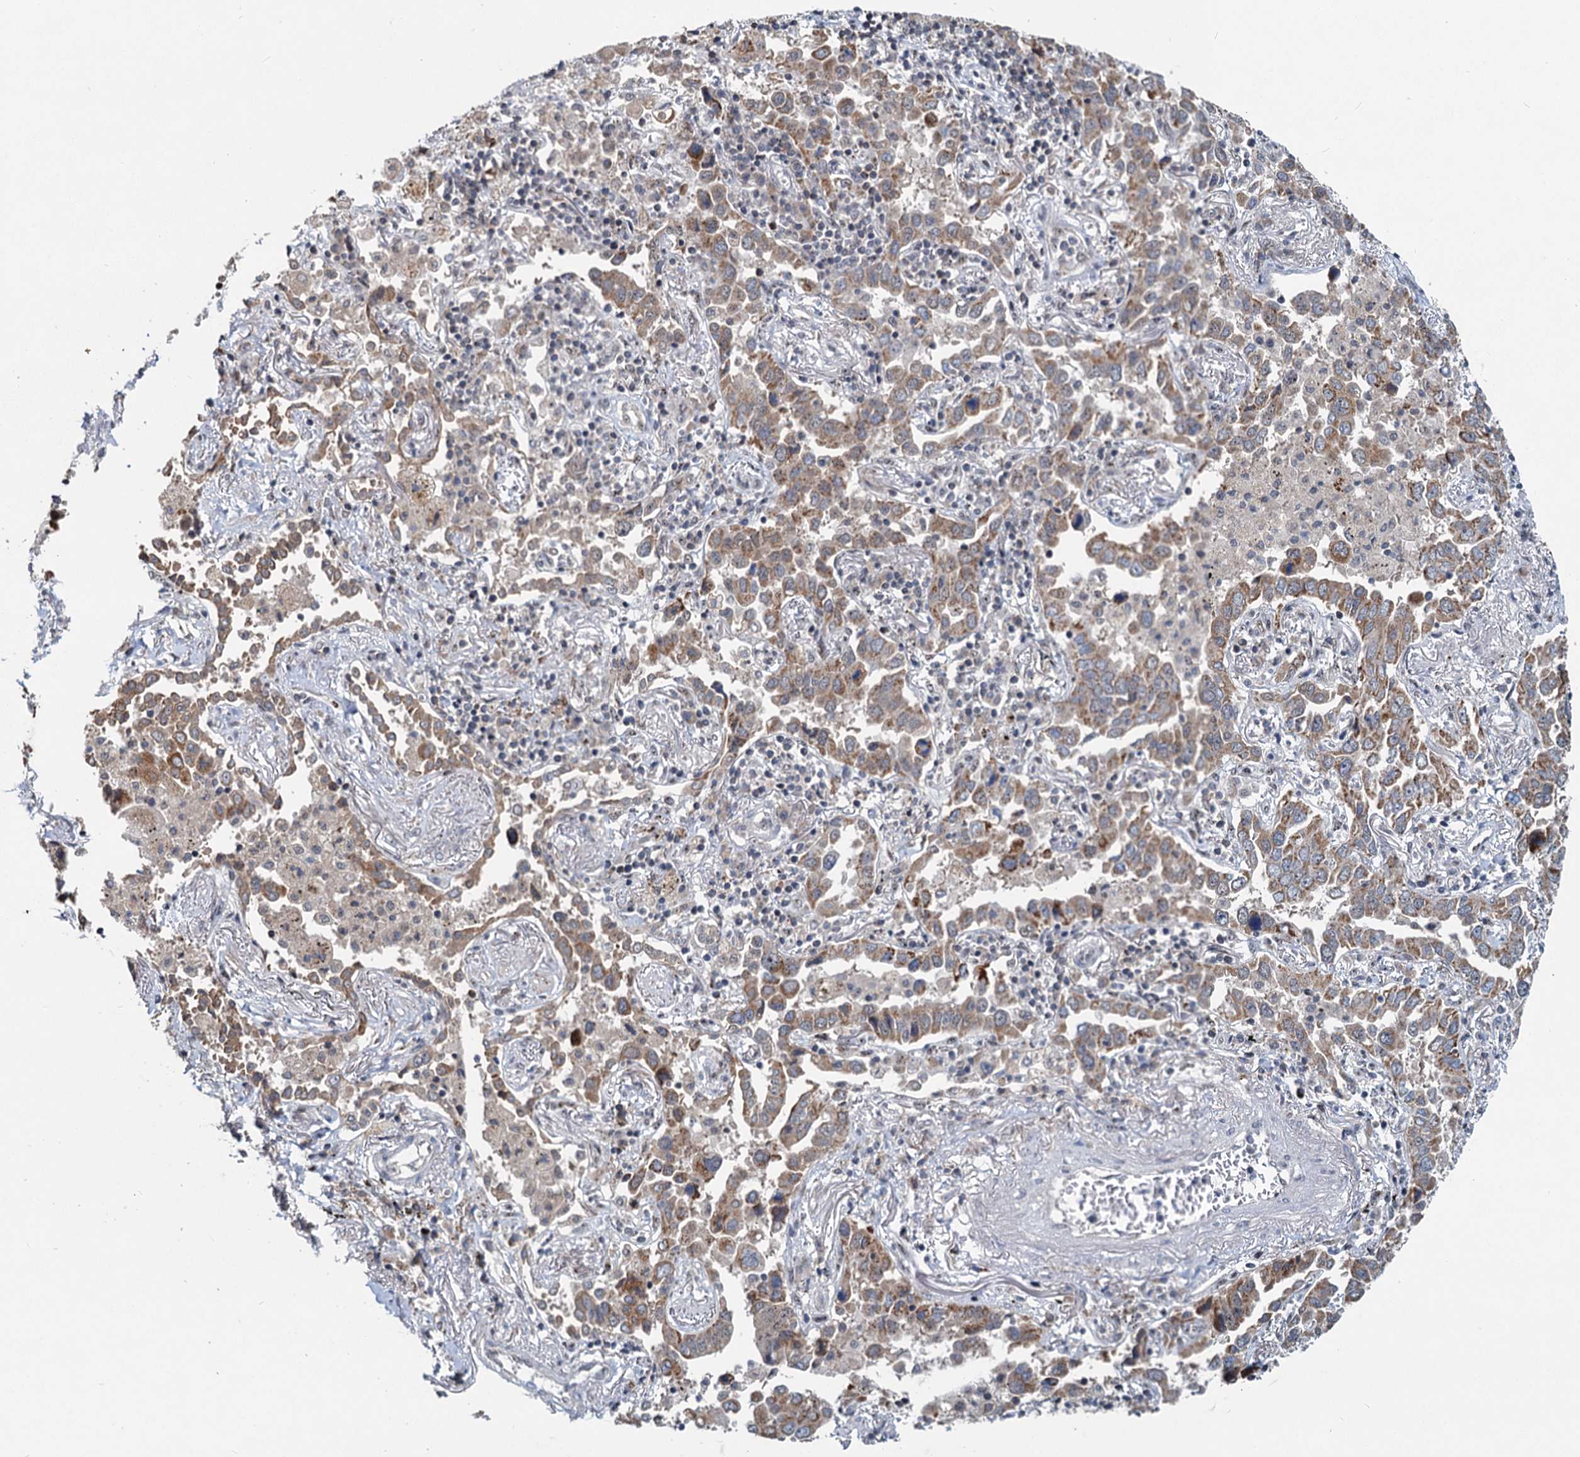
{"staining": {"intensity": "moderate", "quantity": ">75%", "location": "cytoplasmic/membranous"}, "tissue": "lung cancer", "cell_type": "Tumor cells", "image_type": "cancer", "snomed": [{"axis": "morphology", "description": "Adenocarcinoma, NOS"}, {"axis": "topography", "description": "Lung"}], "caption": "The photomicrograph reveals staining of lung cancer (adenocarcinoma), revealing moderate cytoplasmic/membranous protein positivity (brown color) within tumor cells.", "gene": "RITA1", "patient": {"sex": "male", "age": 67}}